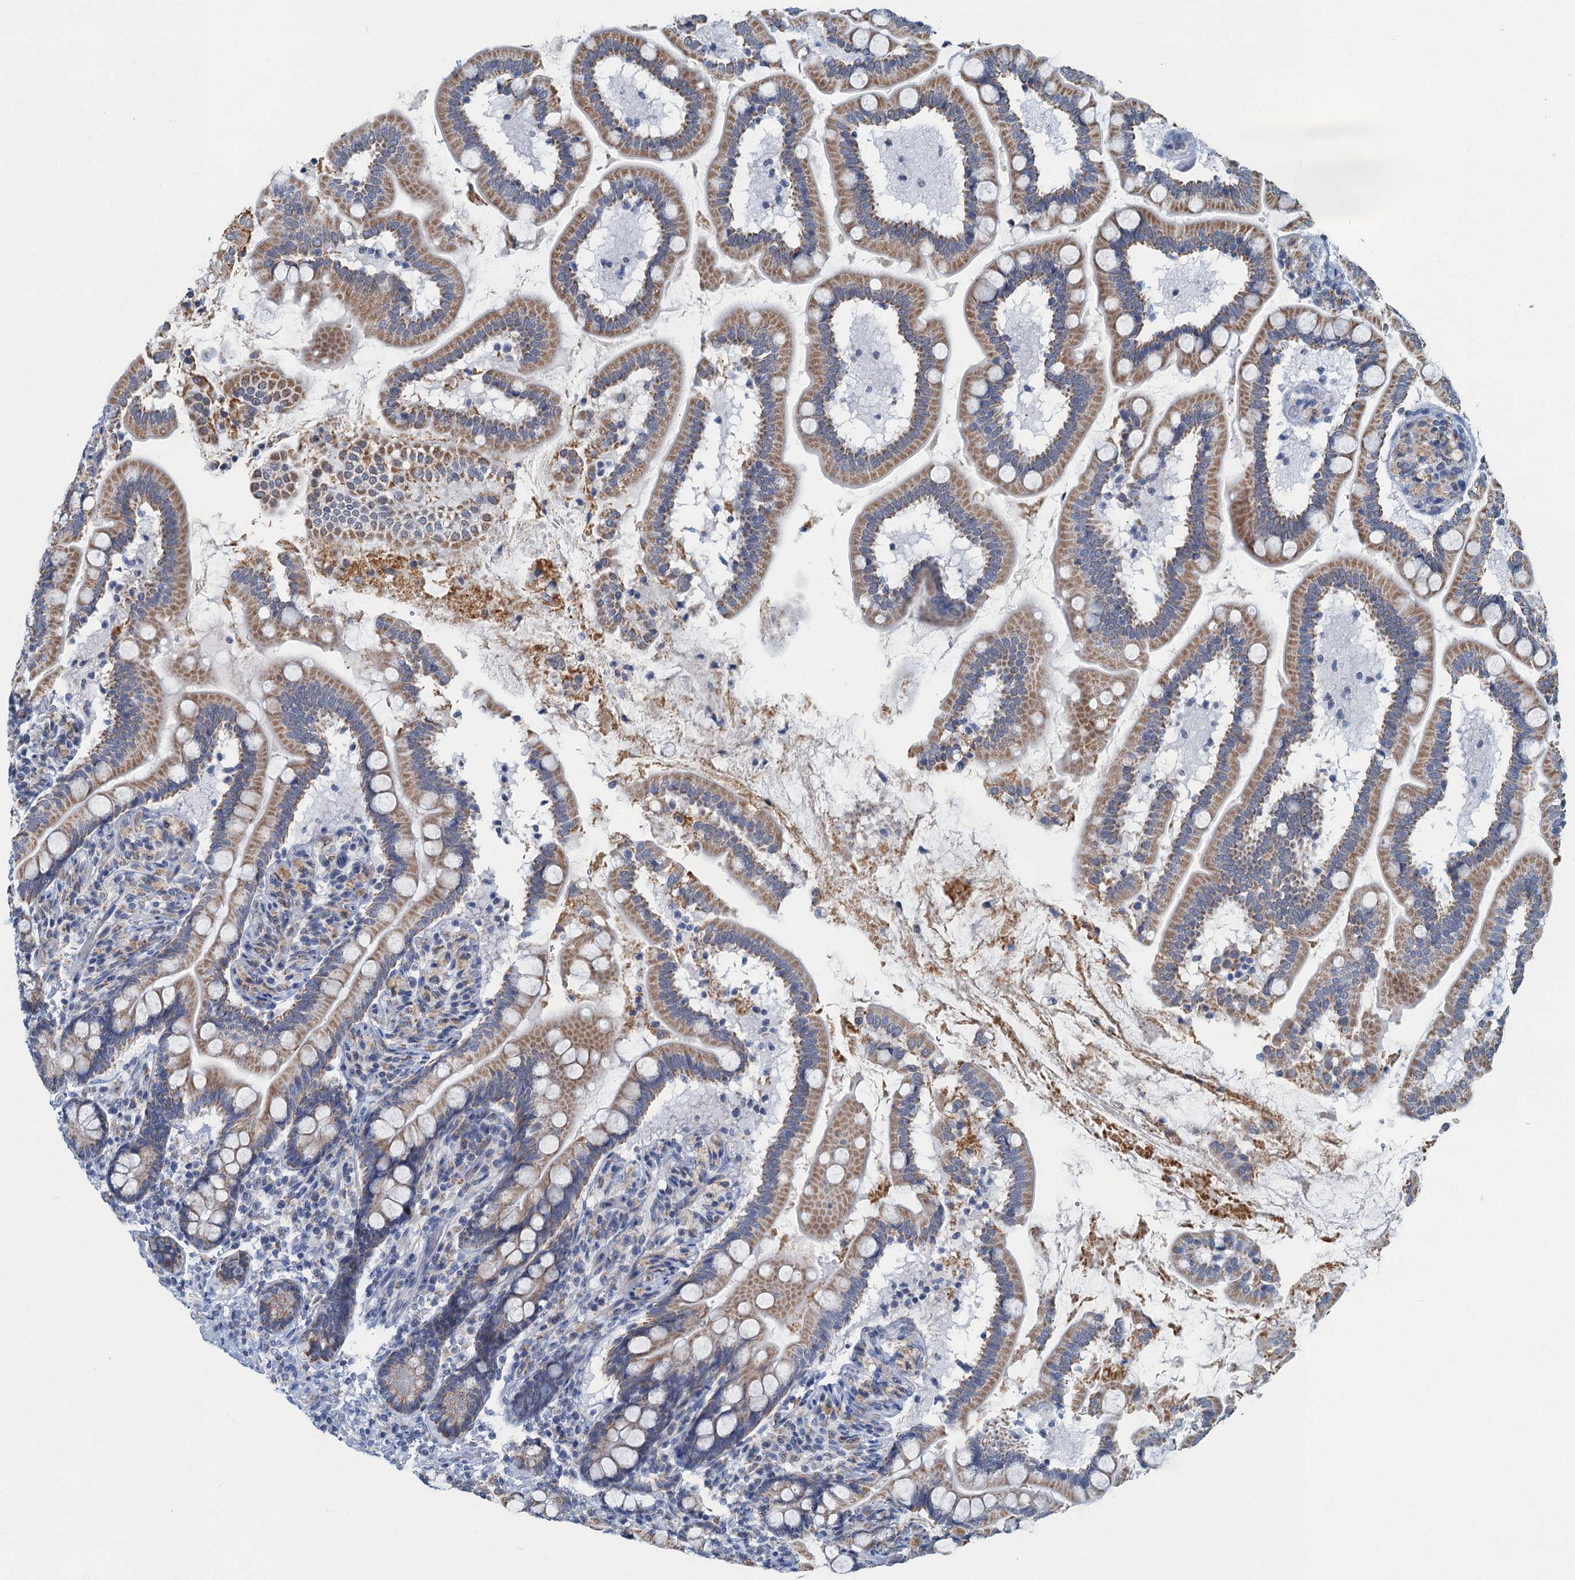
{"staining": {"intensity": "moderate", "quantity": ">75%", "location": "cytoplasmic/membranous"}, "tissue": "small intestine", "cell_type": "Glandular cells", "image_type": "normal", "snomed": [{"axis": "morphology", "description": "Normal tissue, NOS"}, {"axis": "topography", "description": "Small intestine"}], "caption": "Small intestine stained with a protein marker shows moderate staining in glandular cells.", "gene": "RAD9B", "patient": {"sex": "female", "age": 64}}